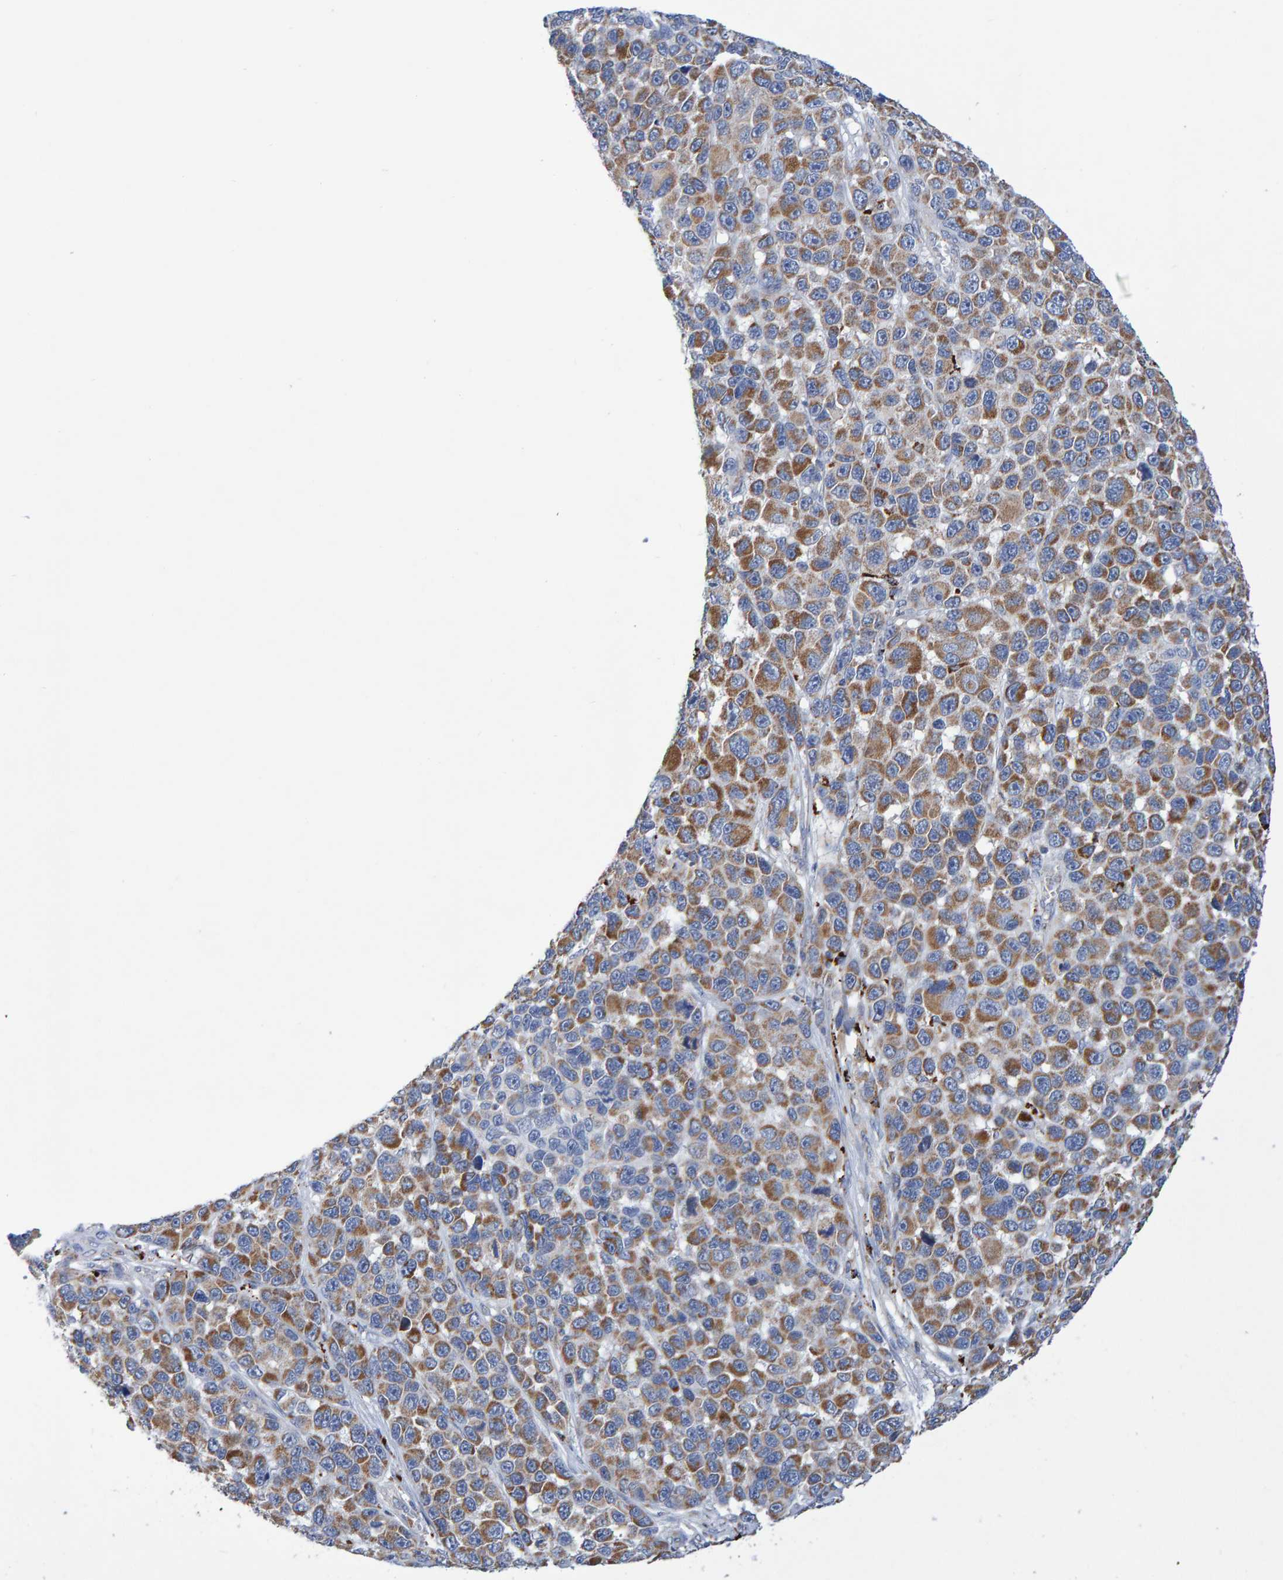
{"staining": {"intensity": "moderate", "quantity": "25%-75%", "location": "cytoplasmic/membranous"}, "tissue": "melanoma", "cell_type": "Tumor cells", "image_type": "cancer", "snomed": [{"axis": "morphology", "description": "Malignant melanoma, NOS"}, {"axis": "topography", "description": "Skin"}], "caption": "Melanoma stained for a protein (brown) displays moderate cytoplasmic/membranous positive staining in about 25%-75% of tumor cells.", "gene": "EFR3A", "patient": {"sex": "male", "age": 53}}